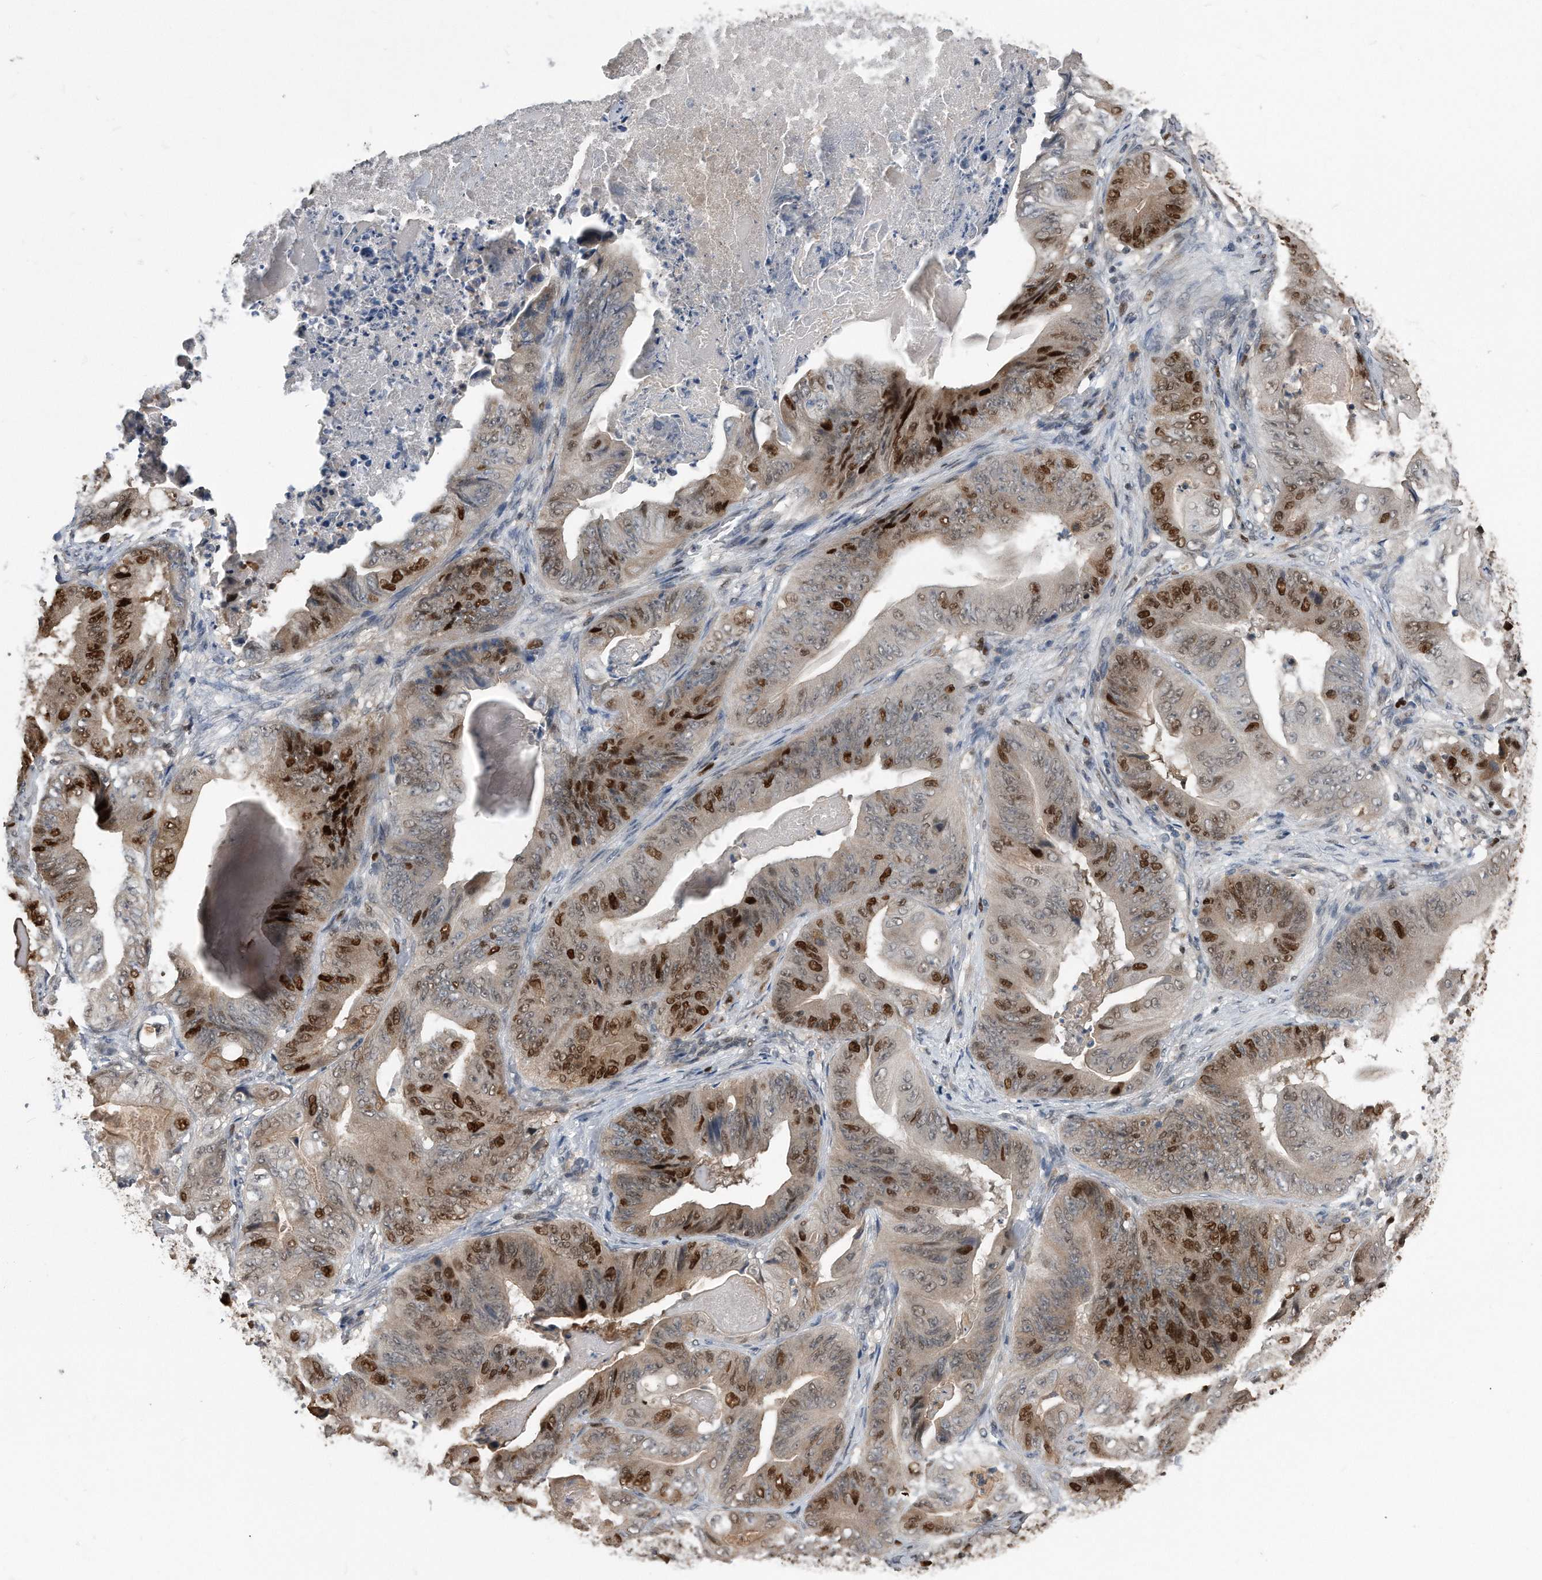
{"staining": {"intensity": "strong", "quantity": "25%-75%", "location": "nuclear"}, "tissue": "stomach cancer", "cell_type": "Tumor cells", "image_type": "cancer", "snomed": [{"axis": "morphology", "description": "Adenocarcinoma, NOS"}, {"axis": "topography", "description": "Stomach"}], "caption": "The photomicrograph exhibits staining of stomach adenocarcinoma, revealing strong nuclear protein positivity (brown color) within tumor cells.", "gene": "PCNA", "patient": {"sex": "female", "age": 73}}